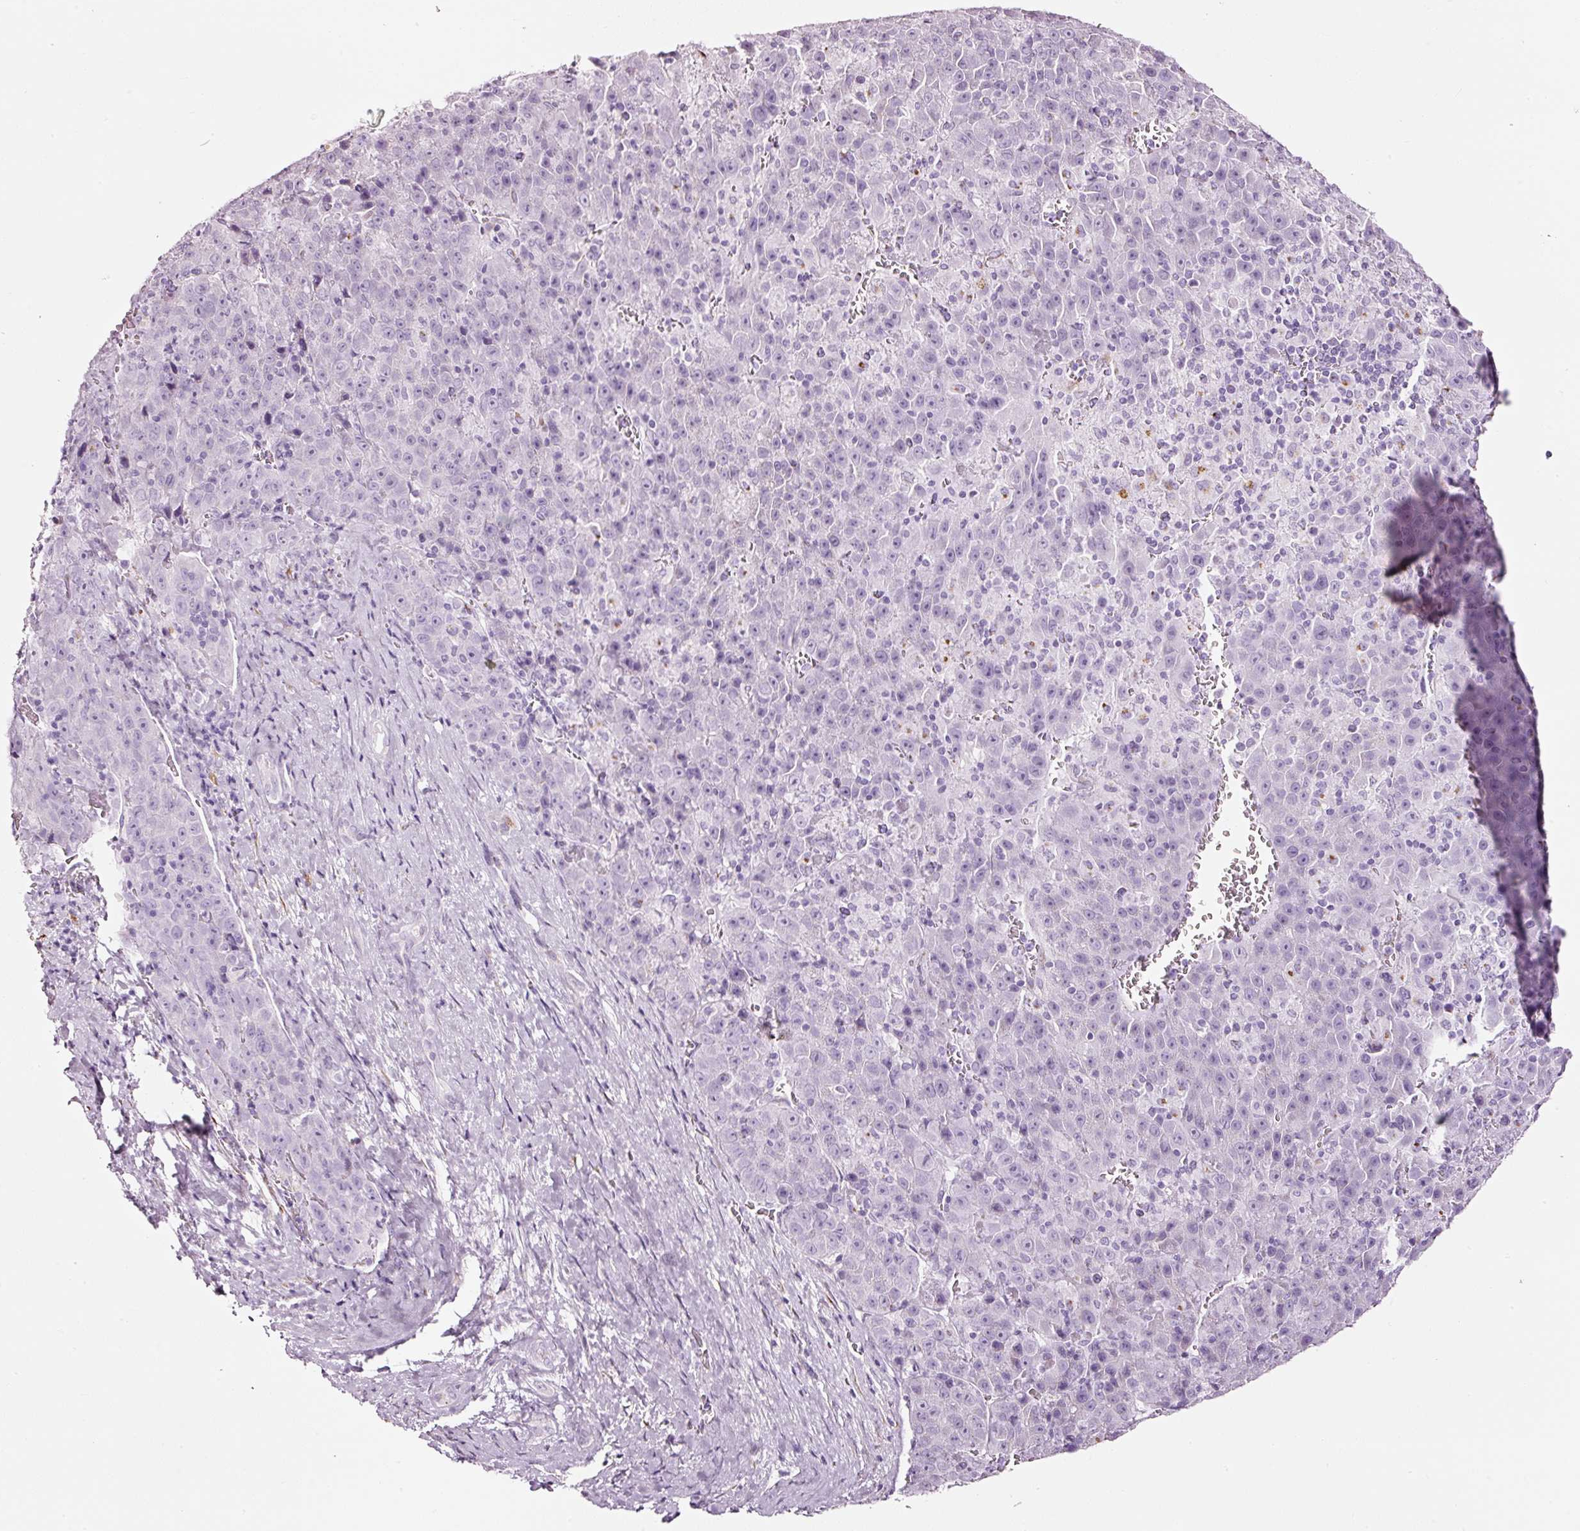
{"staining": {"intensity": "negative", "quantity": "none", "location": "none"}, "tissue": "liver cancer", "cell_type": "Tumor cells", "image_type": "cancer", "snomed": [{"axis": "morphology", "description": "Carcinoma, Hepatocellular, NOS"}, {"axis": "topography", "description": "Liver"}], "caption": "High power microscopy image of an IHC image of liver hepatocellular carcinoma, revealing no significant staining in tumor cells.", "gene": "SDF4", "patient": {"sex": "female", "age": 53}}